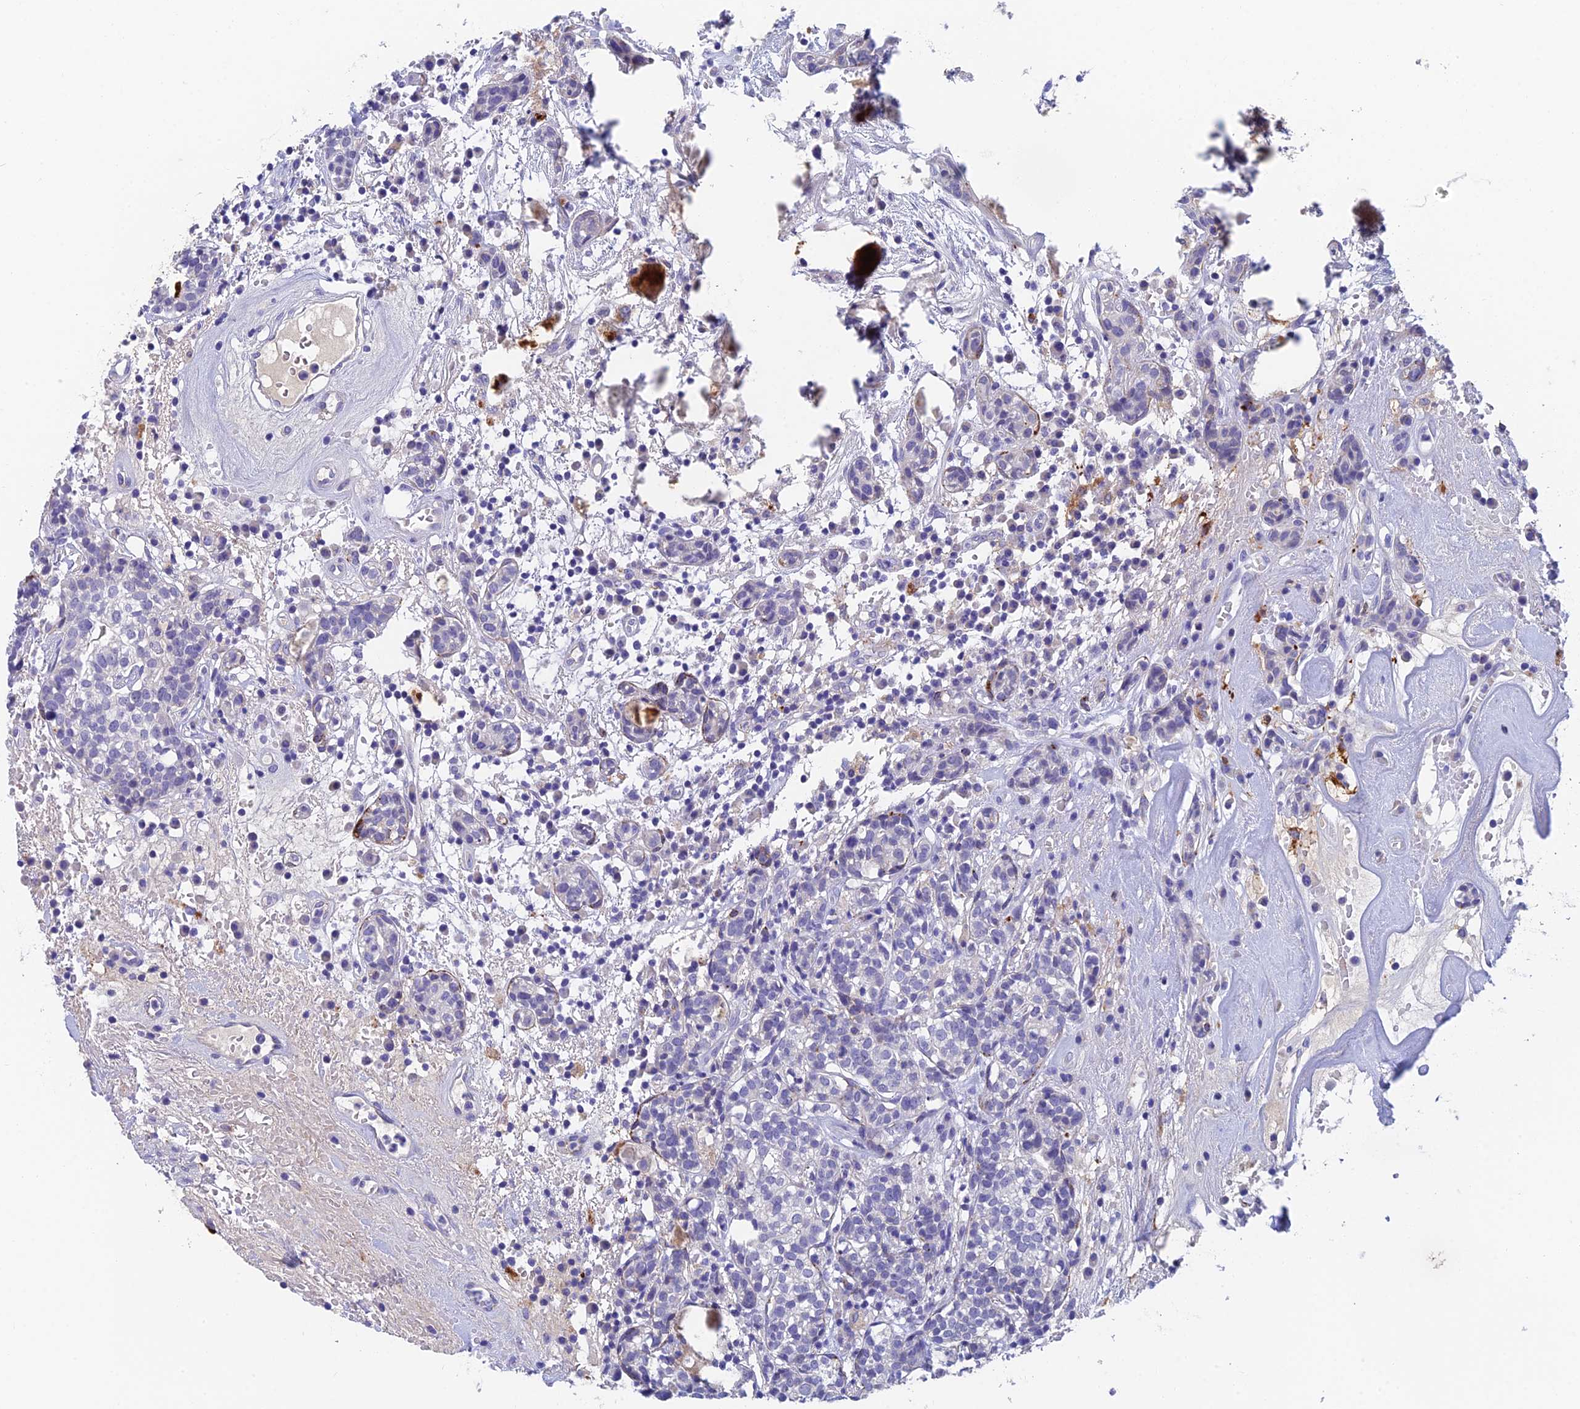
{"staining": {"intensity": "negative", "quantity": "none", "location": "none"}, "tissue": "head and neck cancer", "cell_type": "Tumor cells", "image_type": "cancer", "snomed": [{"axis": "morphology", "description": "Adenocarcinoma, NOS"}, {"axis": "topography", "description": "Salivary gland"}, {"axis": "topography", "description": "Head-Neck"}], "caption": "Photomicrograph shows no significant protein staining in tumor cells of head and neck adenocarcinoma.", "gene": "ADAMTS13", "patient": {"sex": "female", "age": 65}}